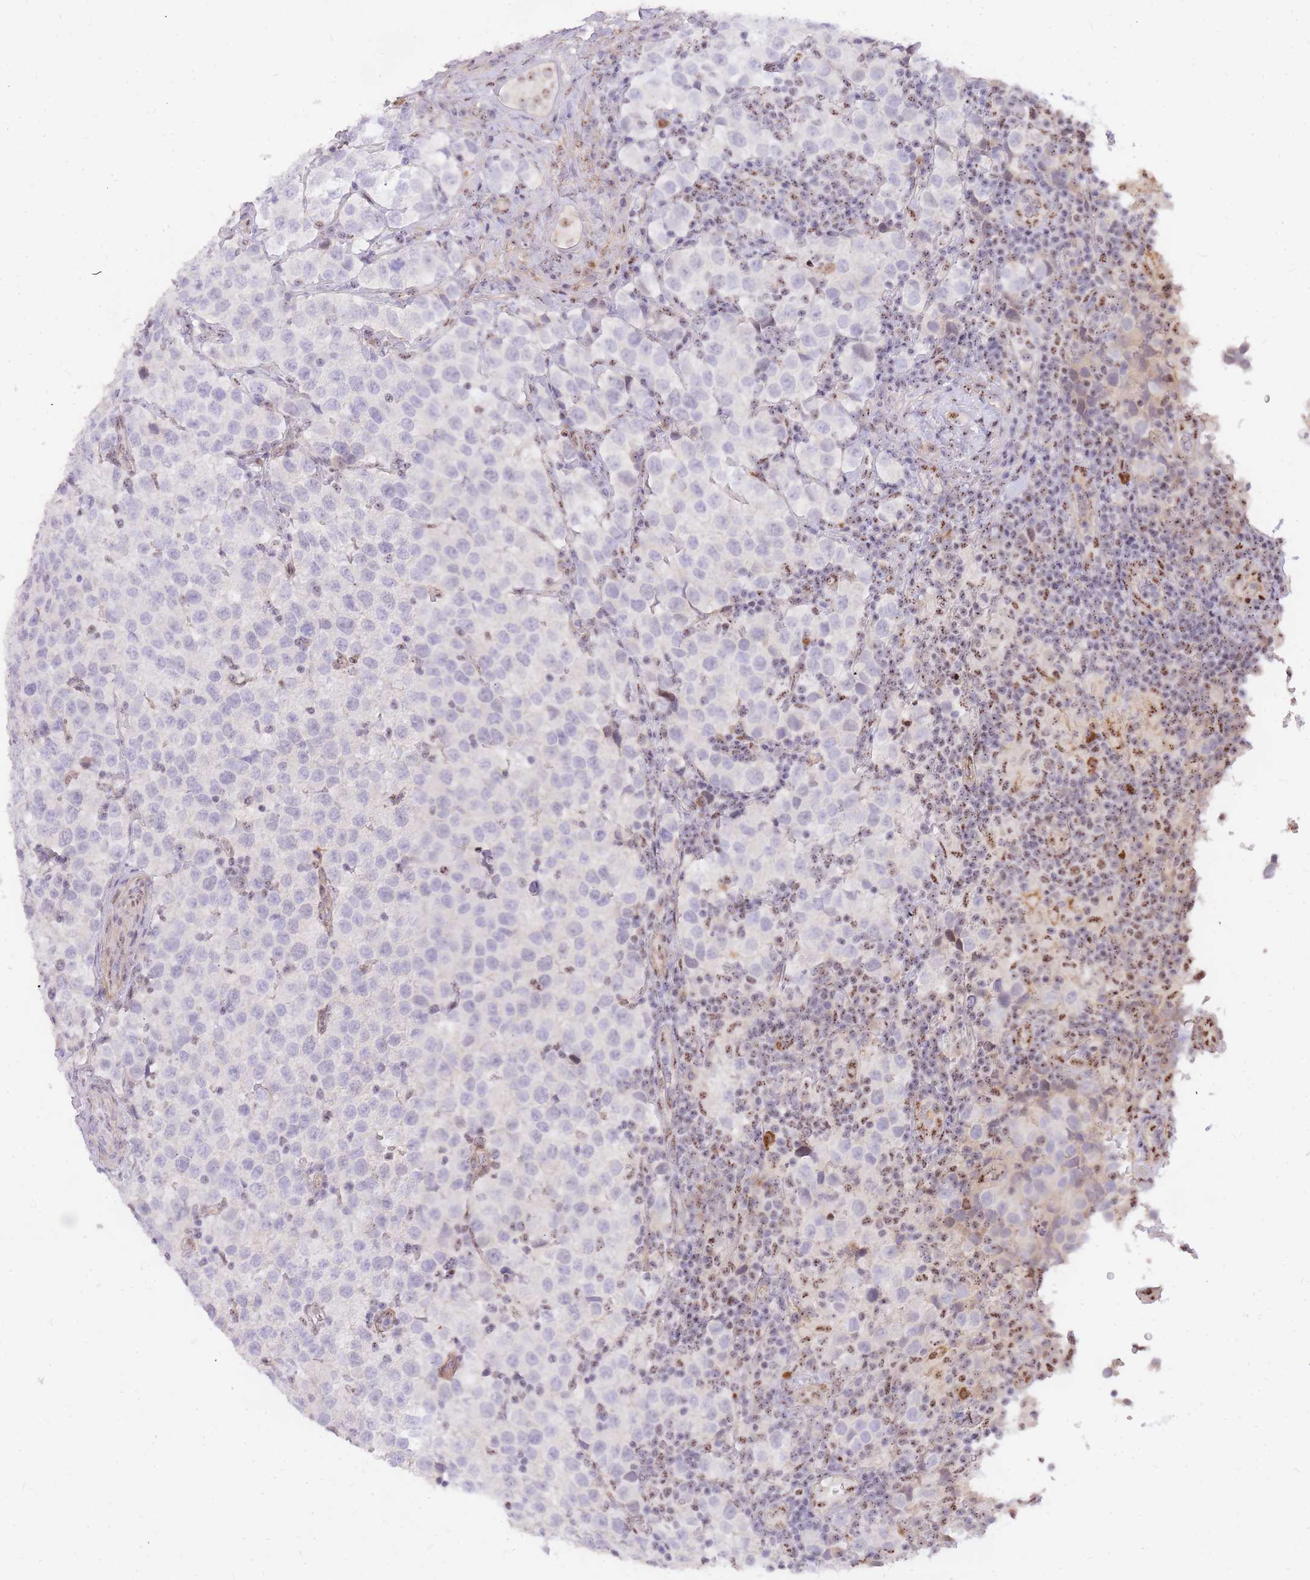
{"staining": {"intensity": "negative", "quantity": "none", "location": "none"}, "tissue": "testis cancer", "cell_type": "Tumor cells", "image_type": "cancer", "snomed": [{"axis": "morphology", "description": "Seminoma, NOS"}, {"axis": "topography", "description": "Testis"}], "caption": "Tumor cells are negative for protein expression in human testis cancer. The staining is performed using DAB (3,3'-diaminobenzidine) brown chromogen with nuclei counter-stained in using hematoxylin.", "gene": "TLE2", "patient": {"sex": "male", "age": 34}}